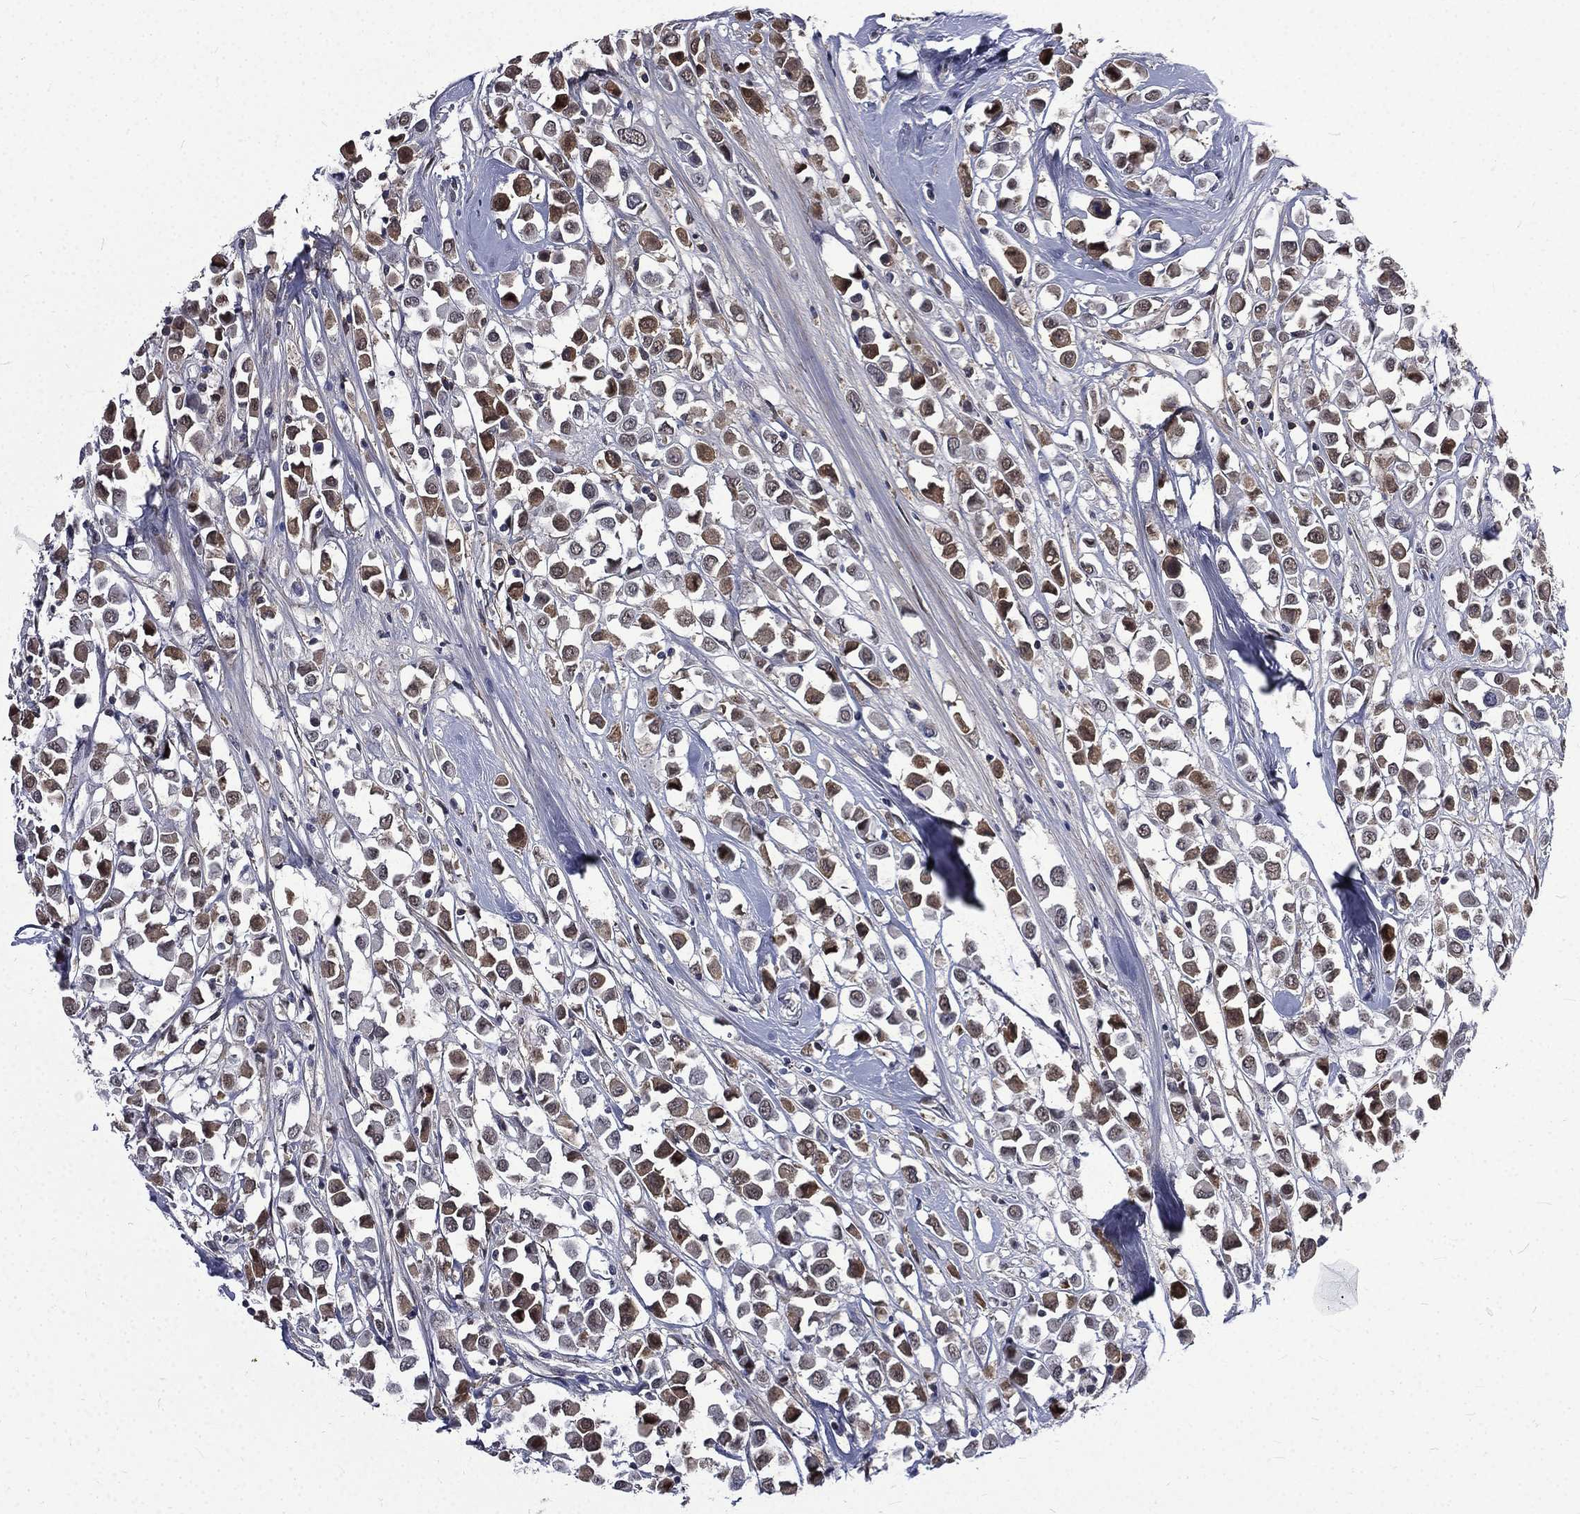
{"staining": {"intensity": "weak", "quantity": "25%-75%", "location": "cytoplasmic/membranous"}, "tissue": "breast cancer", "cell_type": "Tumor cells", "image_type": "cancer", "snomed": [{"axis": "morphology", "description": "Duct carcinoma"}, {"axis": "topography", "description": "Breast"}], "caption": "An IHC image of tumor tissue is shown. Protein staining in brown labels weak cytoplasmic/membranous positivity in breast cancer within tumor cells. (DAB IHC with brightfield microscopy, high magnification).", "gene": "FGG", "patient": {"sex": "female", "age": 61}}